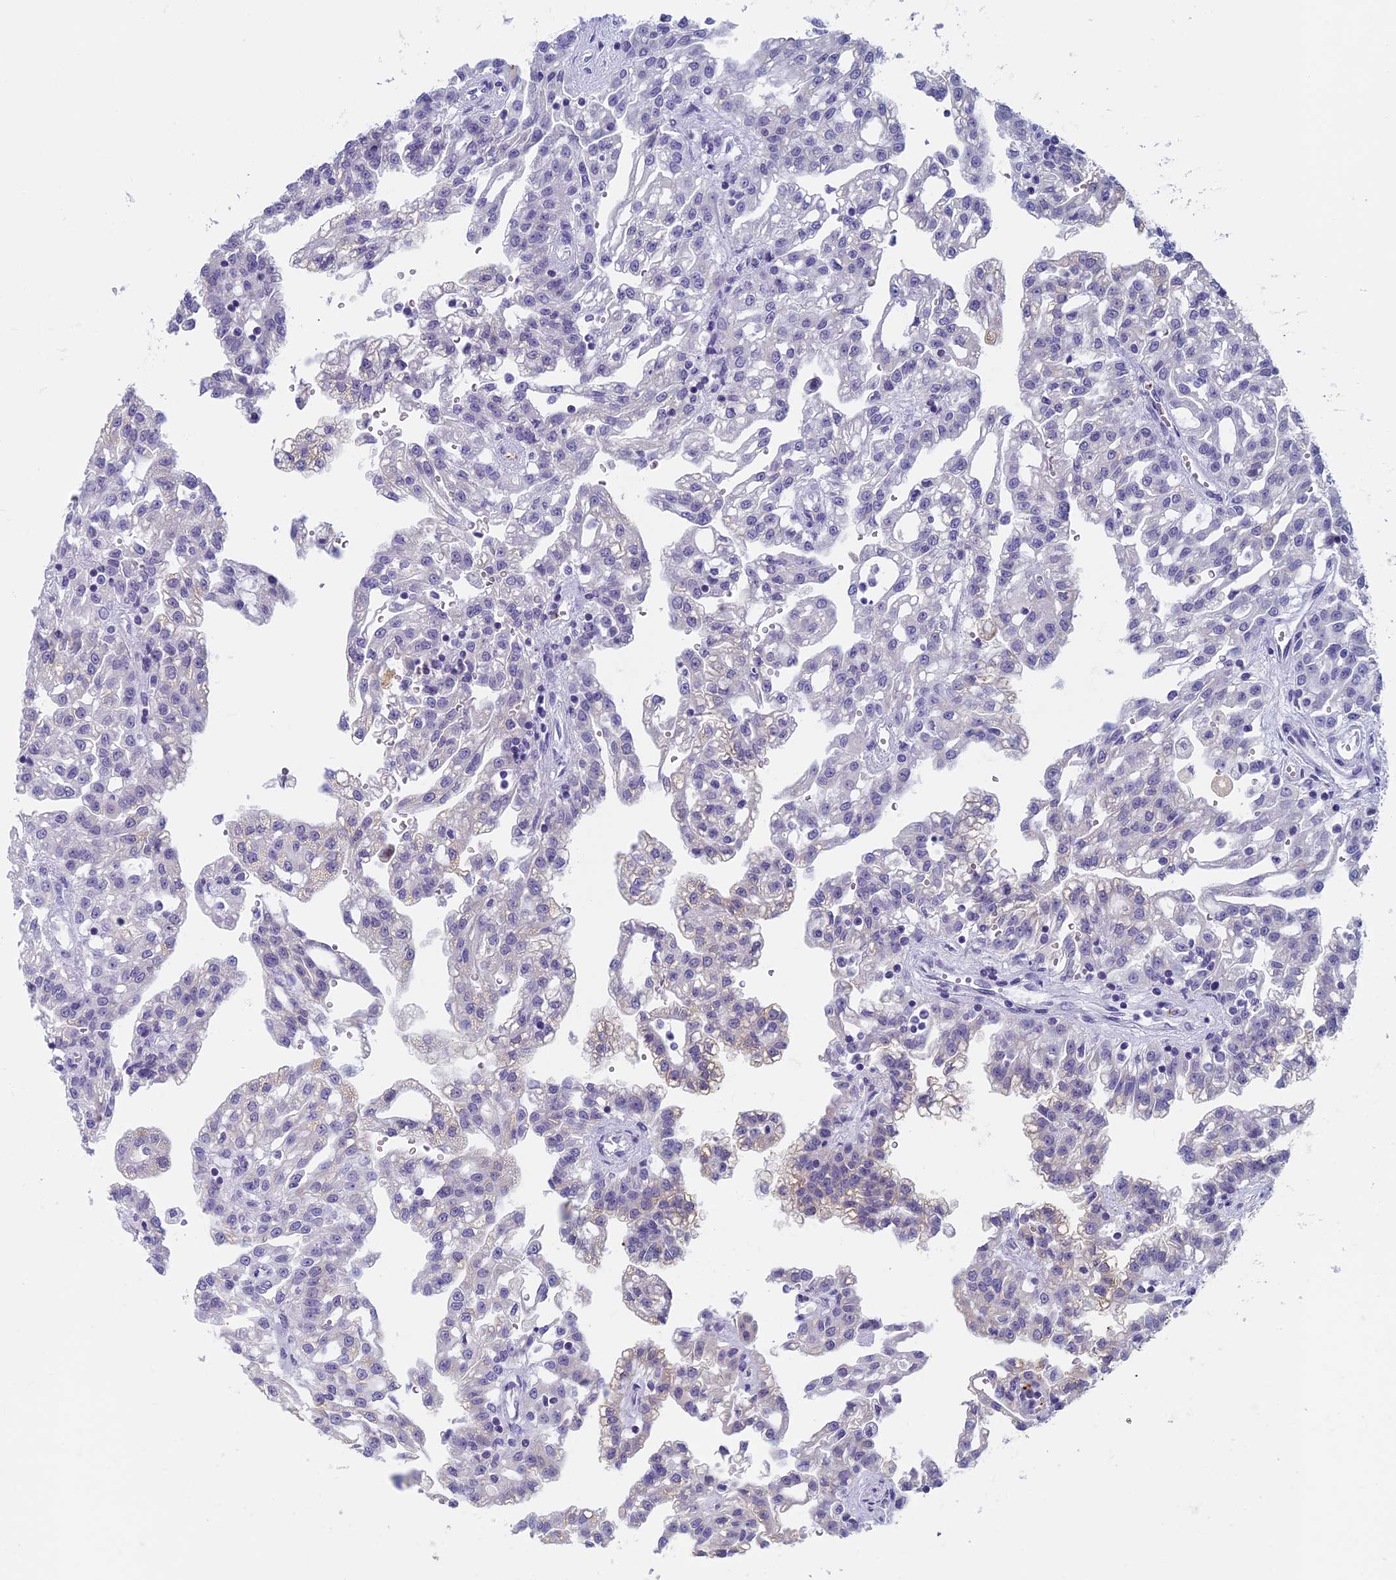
{"staining": {"intensity": "negative", "quantity": "none", "location": "none"}, "tissue": "renal cancer", "cell_type": "Tumor cells", "image_type": "cancer", "snomed": [{"axis": "morphology", "description": "Adenocarcinoma, NOS"}, {"axis": "topography", "description": "Kidney"}], "caption": "Protein analysis of renal cancer (adenocarcinoma) reveals no significant expression in tumor cells.", "gene": "AIFM2", "patient": {"sex": "male", "age": 63}}